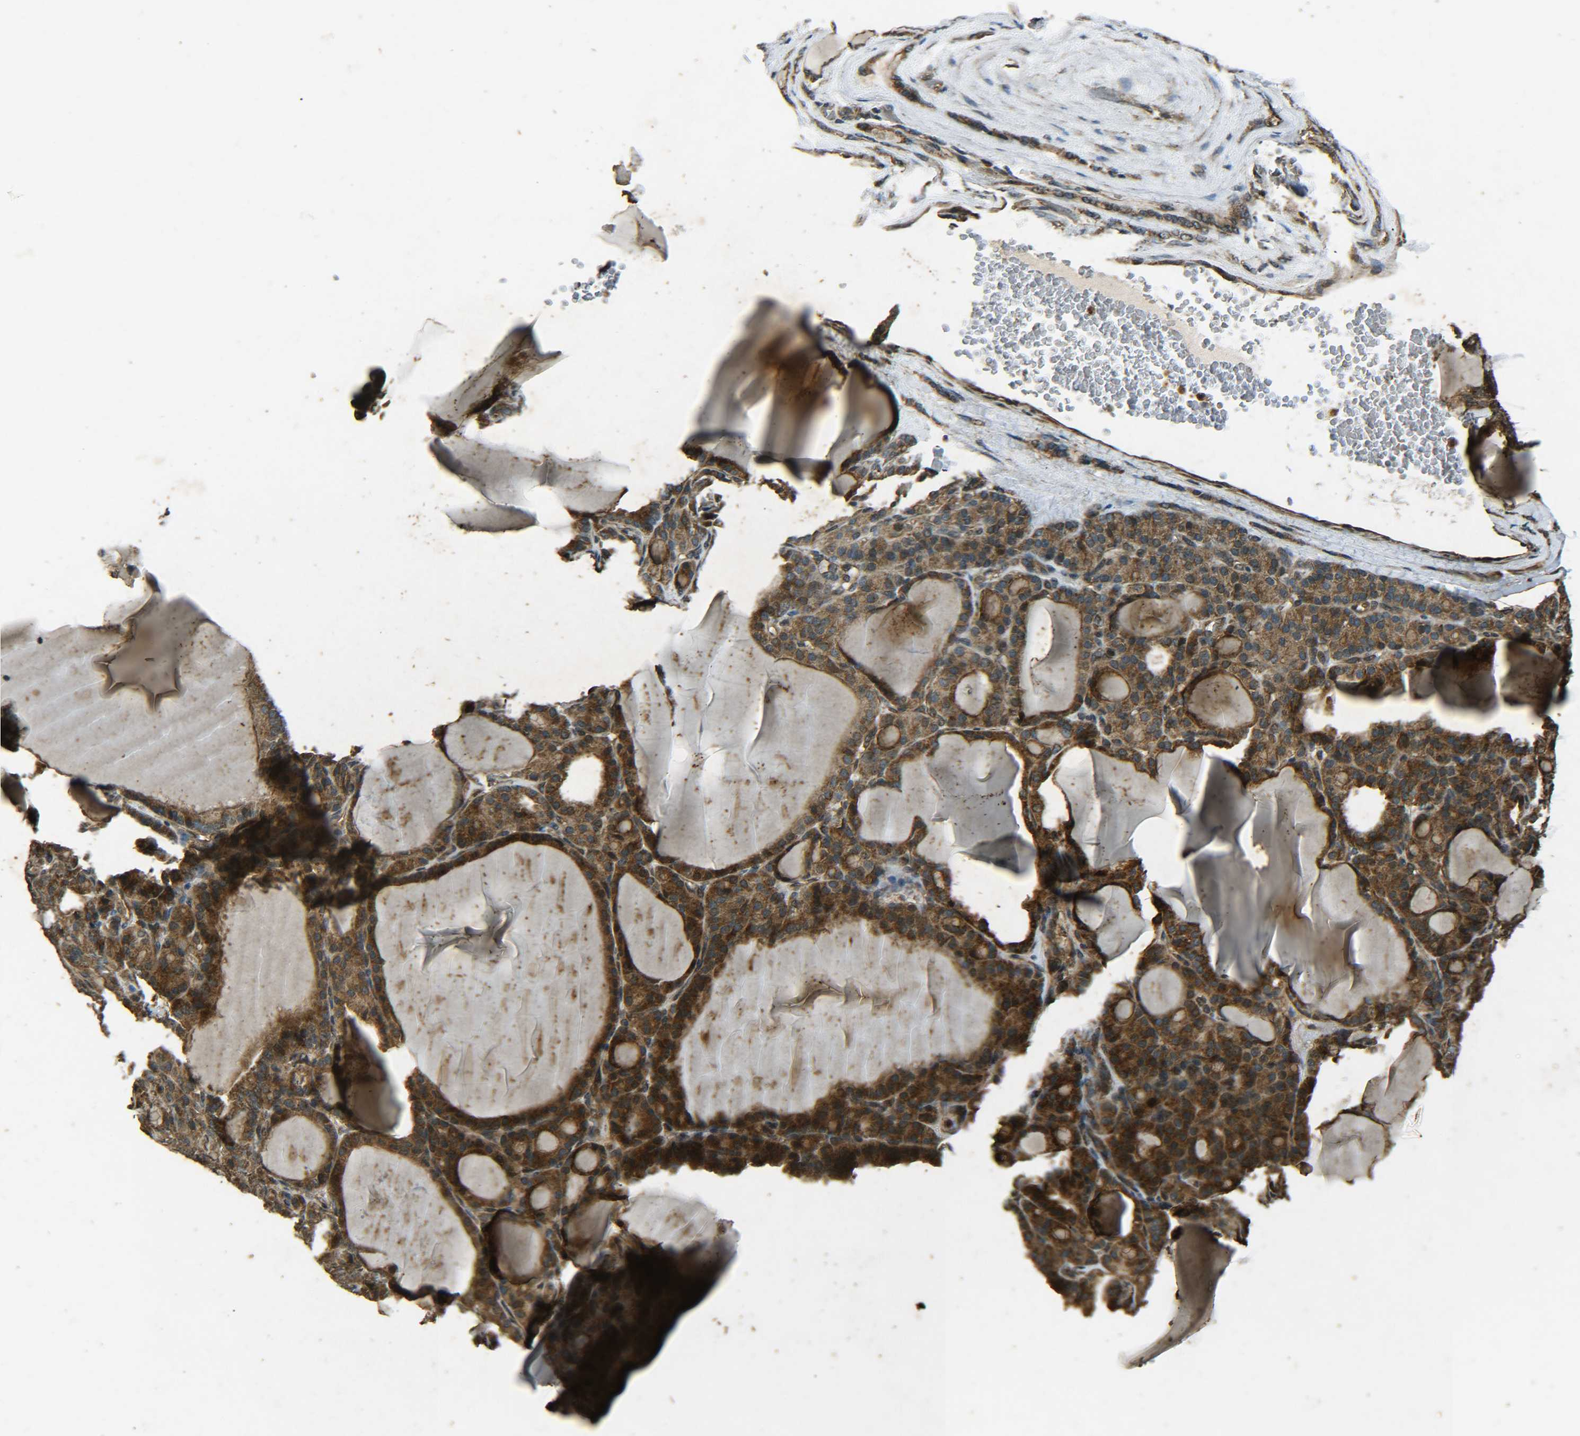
{"staining": {"intensity": "strong", "quantity": ">75%", "location": "cytoplasmic/membranous"}, "tissue": "thyroid gland", "cell_type": "Glandular cells", "image_type": "normal", "snomed": [{"axis": "morphology", "description": "Normal tissue, NOS"}, {"axis": "topography", "description": "Thyroid gland"}], "caption": "Immunohistochemistry image of unremarkable thyroid gland: thyroid gland stained using immunohistochemistry displays high levels of strong protein expression localized specifically in the cytoplasmic/membranous of glandular cells, appearing as a cytoplasmic/membranous brown color.", "gene": "PLK2", "patient": {"sex": "female", "age": 28}}